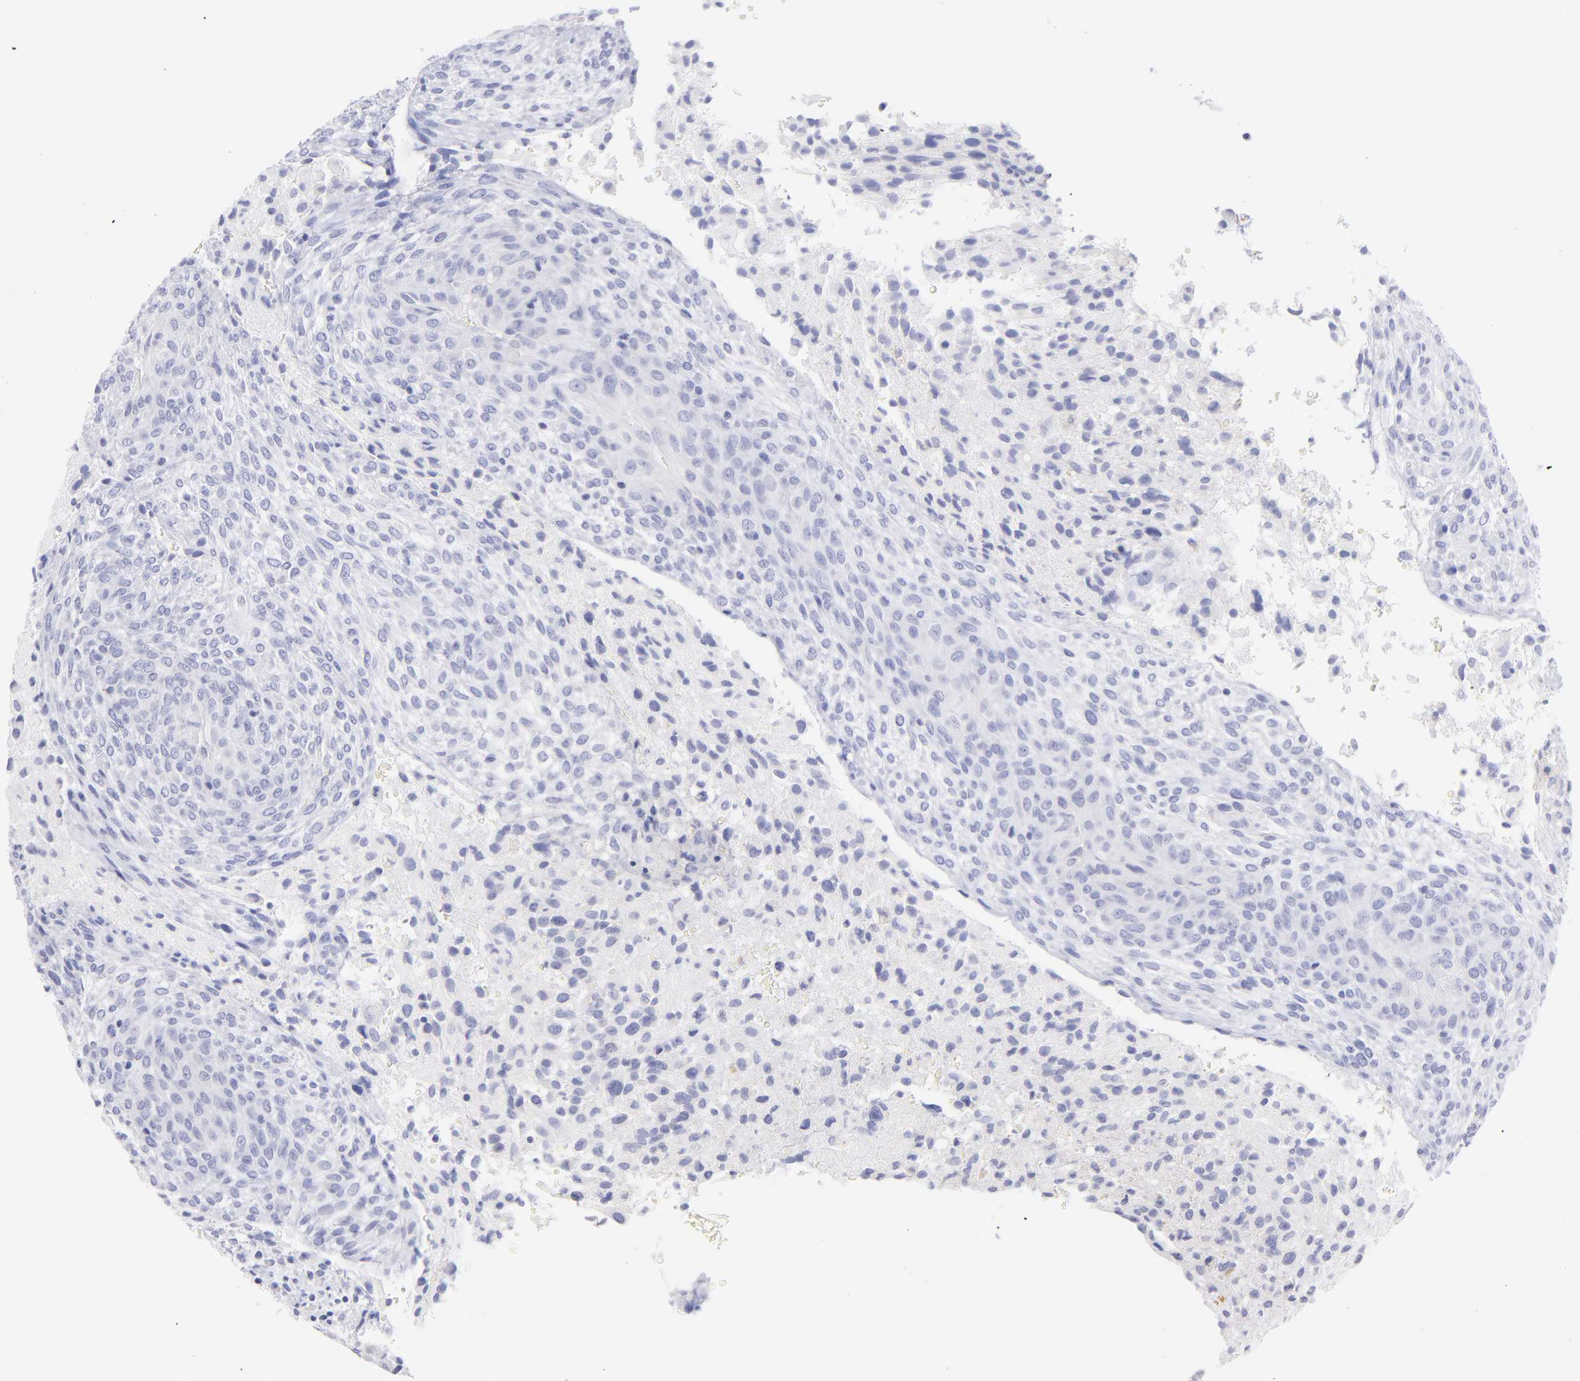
{"staining": {"intensity": "negative", "quantity": "none", "location": "none"}, "tissue": "glioma", "cell_type": "Tumor cells", "image_type": "cancer", "snomed": [{"axis": "morphology", "description": "Glioma, malignant, High grade"}, {"axis": "topography", "description": "Cerebral cortex"}], "caption": "Immunohistochemistry (IHC) histopathology image of neoplastic tissue: glioma stained with DAB (3,3'-diaminobenzidine) shows no significant protein expression in tumor cells. (DAB immunohistochemistry visualized using brightfield microscopy, high magnification).", "gene": "SCGN", "patient": {"sex": "female", "age": 55}}